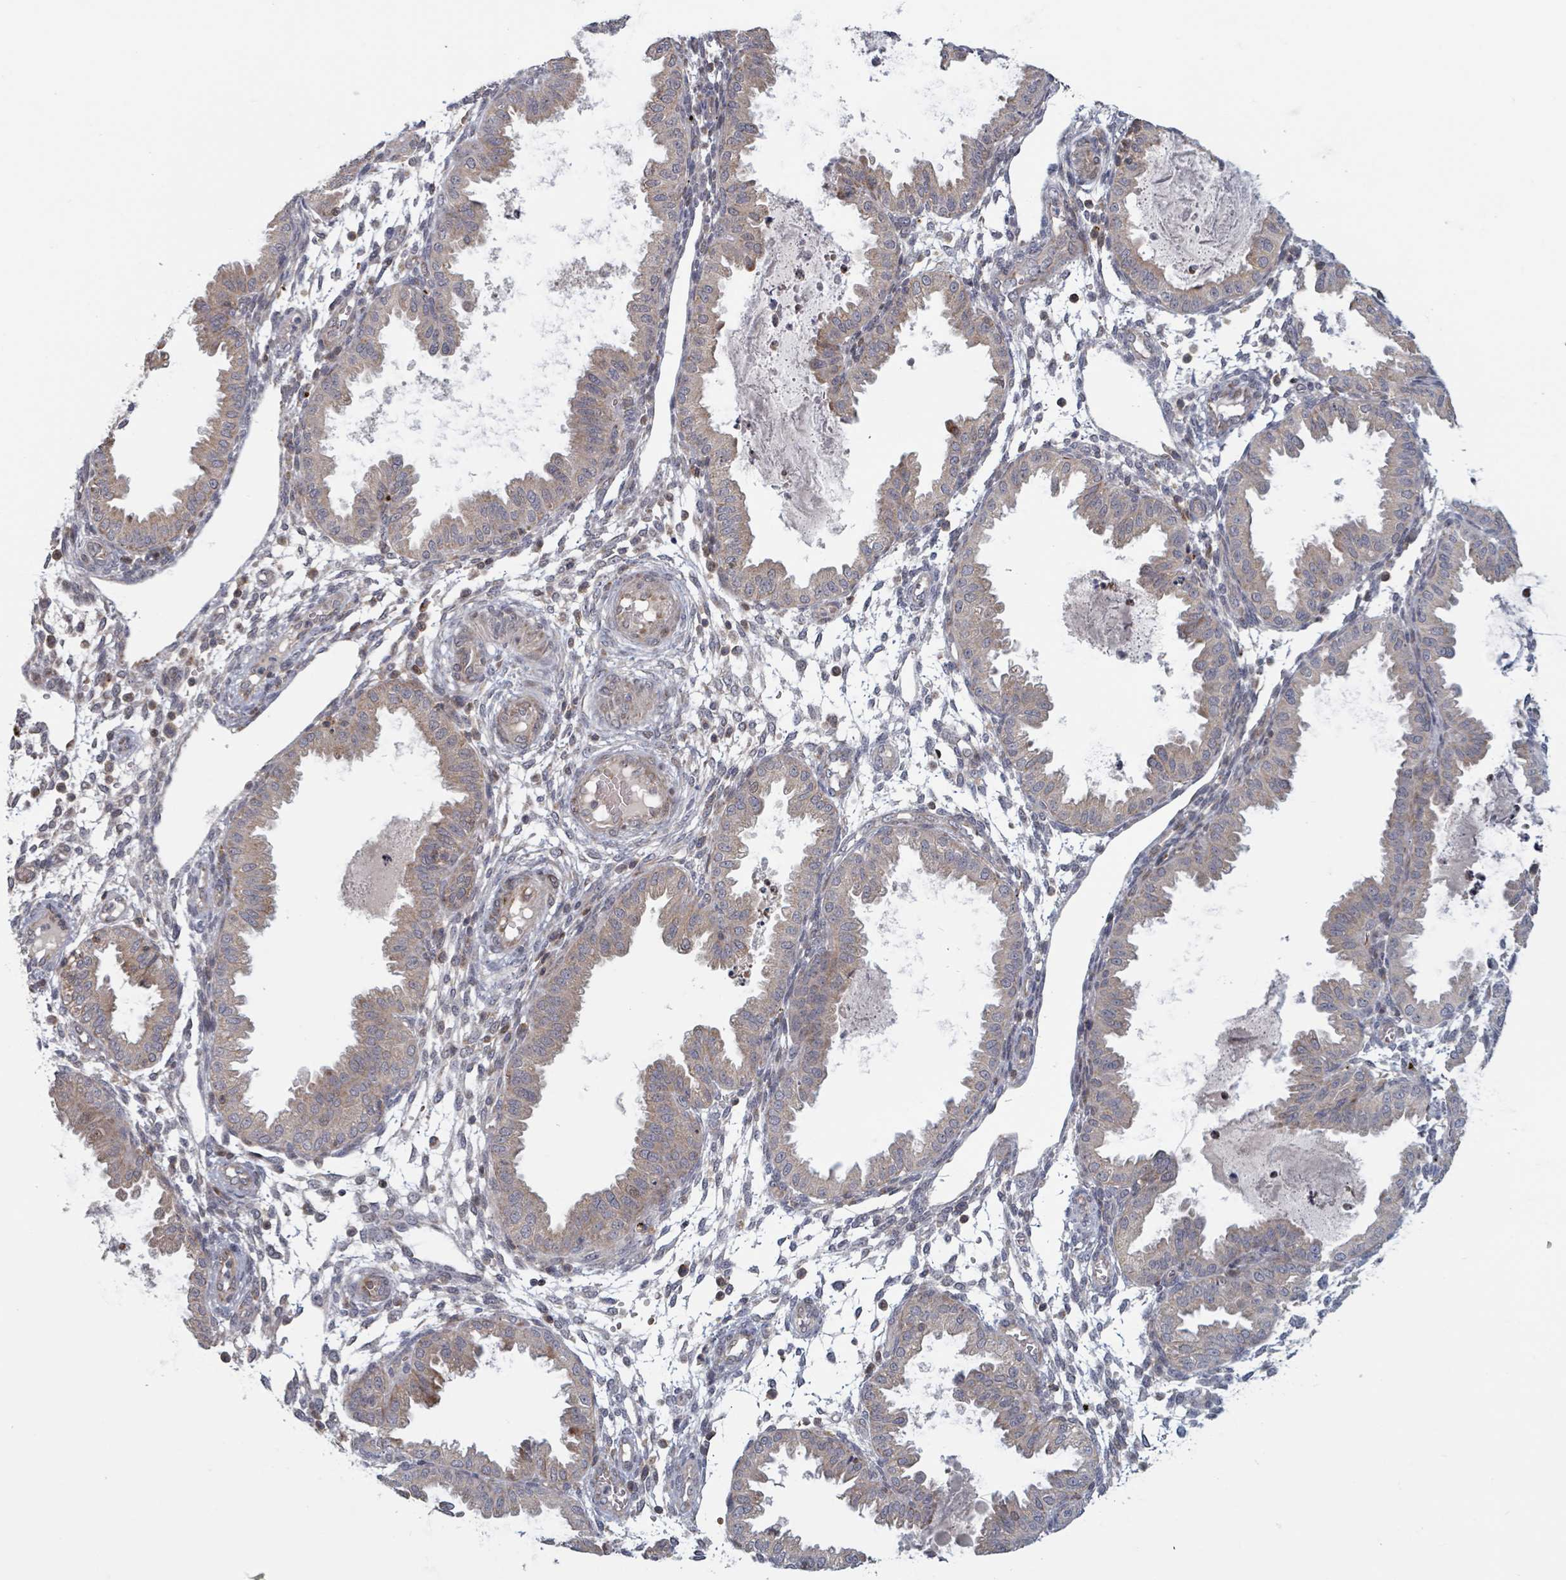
{"staining": {"intensity": "weak", "quantity": "25%-75%", "location": "cytoplasmic/membranous"}, "tissue": "endometrium", "cell_type": "Cells in endometrial stroma", "image_type": "normal", "snomed": [{"axis": "morphology", "description": "Normal tissue, NOS"}, {"axis": "topography", "description": "Endometrium"}], "caption": "IHC of normal endometrium reveals low levels of weak cytoplasmic/membranous staining in approximately 25%-75% of cells in endometrial stroma.", "gene": "HIVEP1", "patient": {"sex": "female", "age": 33}}